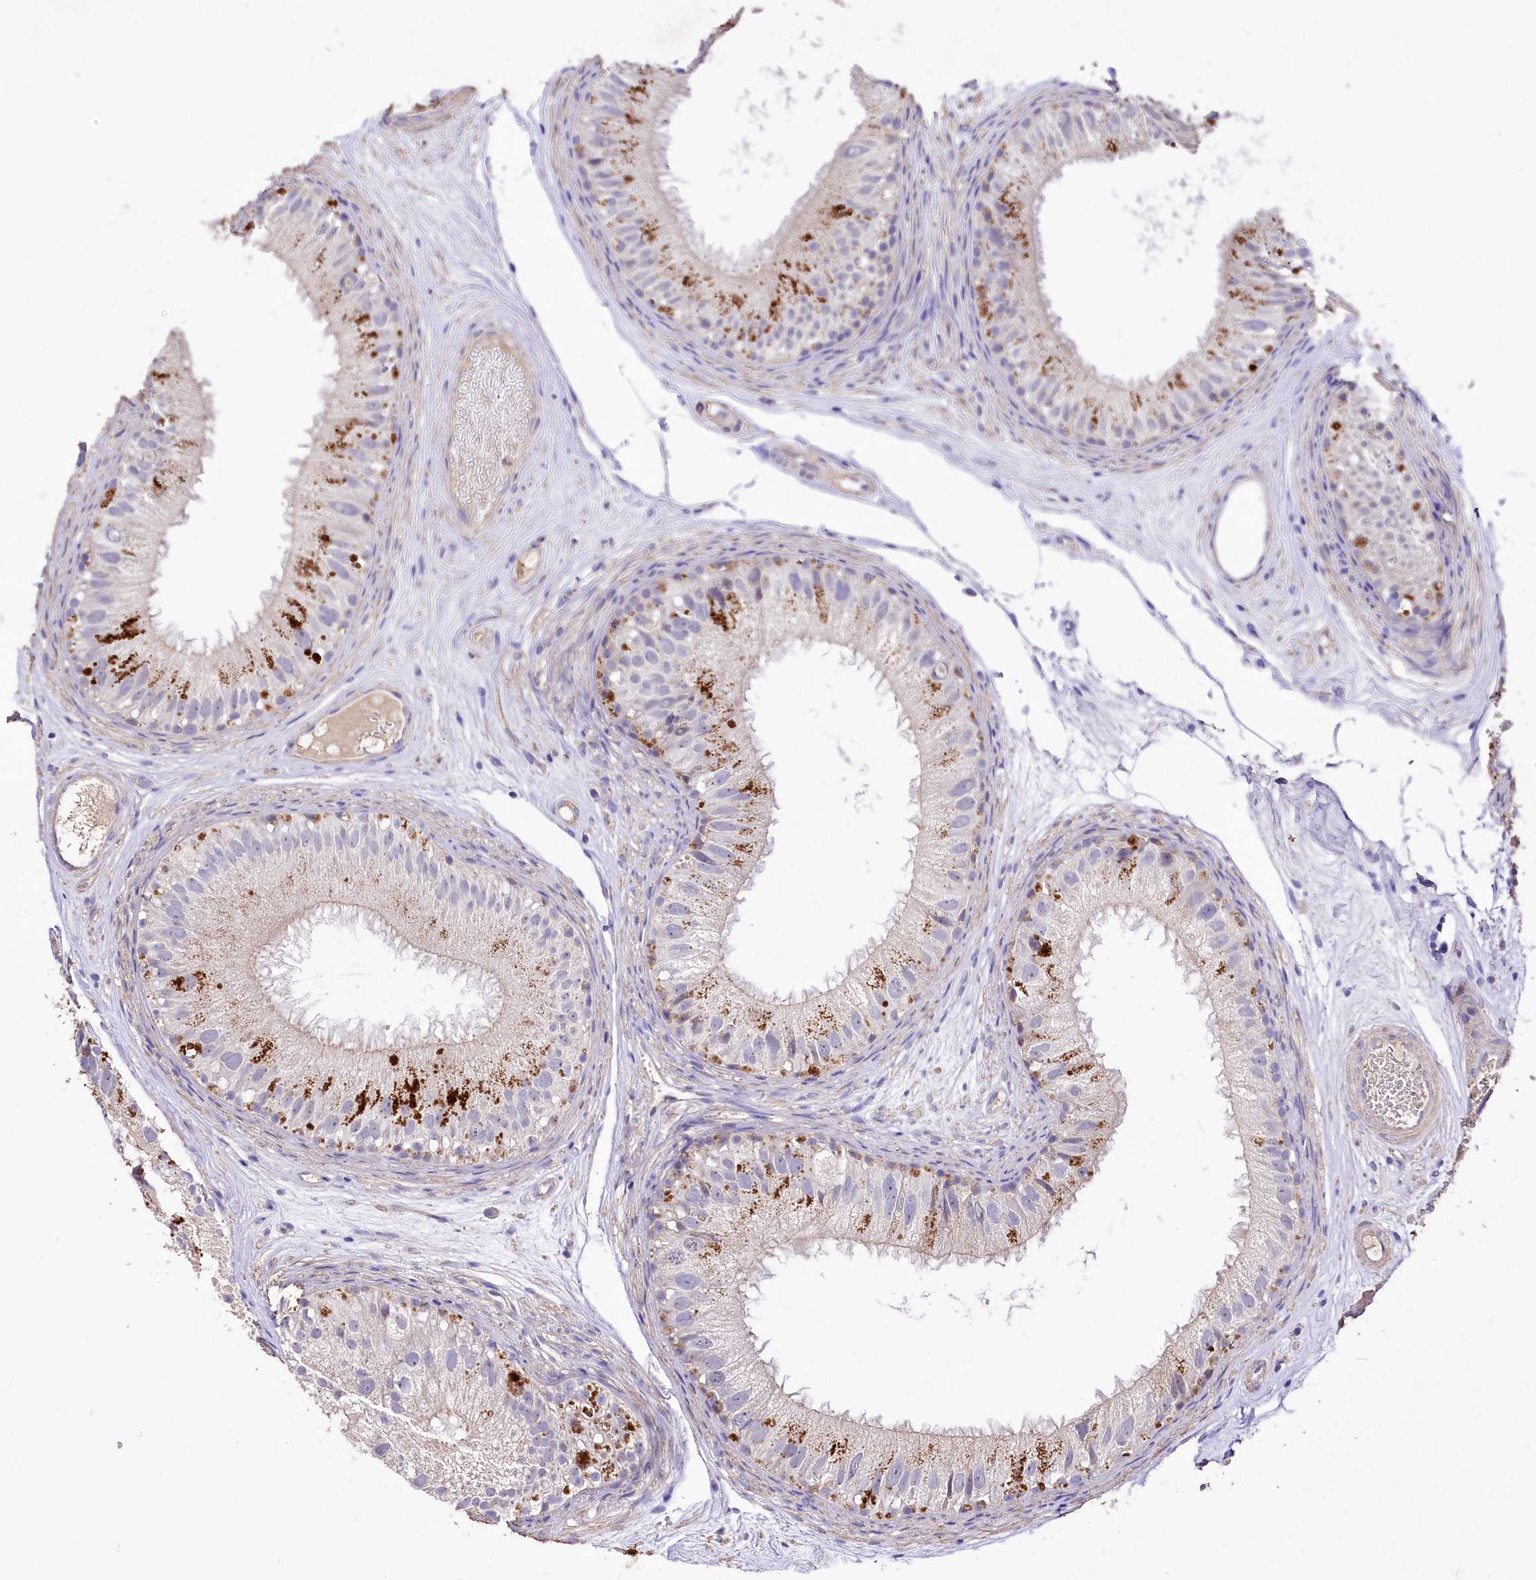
{"staining": {"intensity": "strong", "quantity": "25%-75%", "location": "cytoplasmic/membranous"}, "tissue": "epididymis", "cell_type": "Glandular cells", "image_type": "normal", "snomed": [{"axis": "morphology", "description": "Normal tissue, NOS"}, {"axis": "topography", "description": "Epididymis"}], "caption": "Unremarkable epididymis displays strong cytoplasmic/membranous expression in approximately 25%-75% of glandular cells Nuclei are stained in blue..", "gene": "PCYOX1L", "patient": {"sex": "male", "age": 77}}